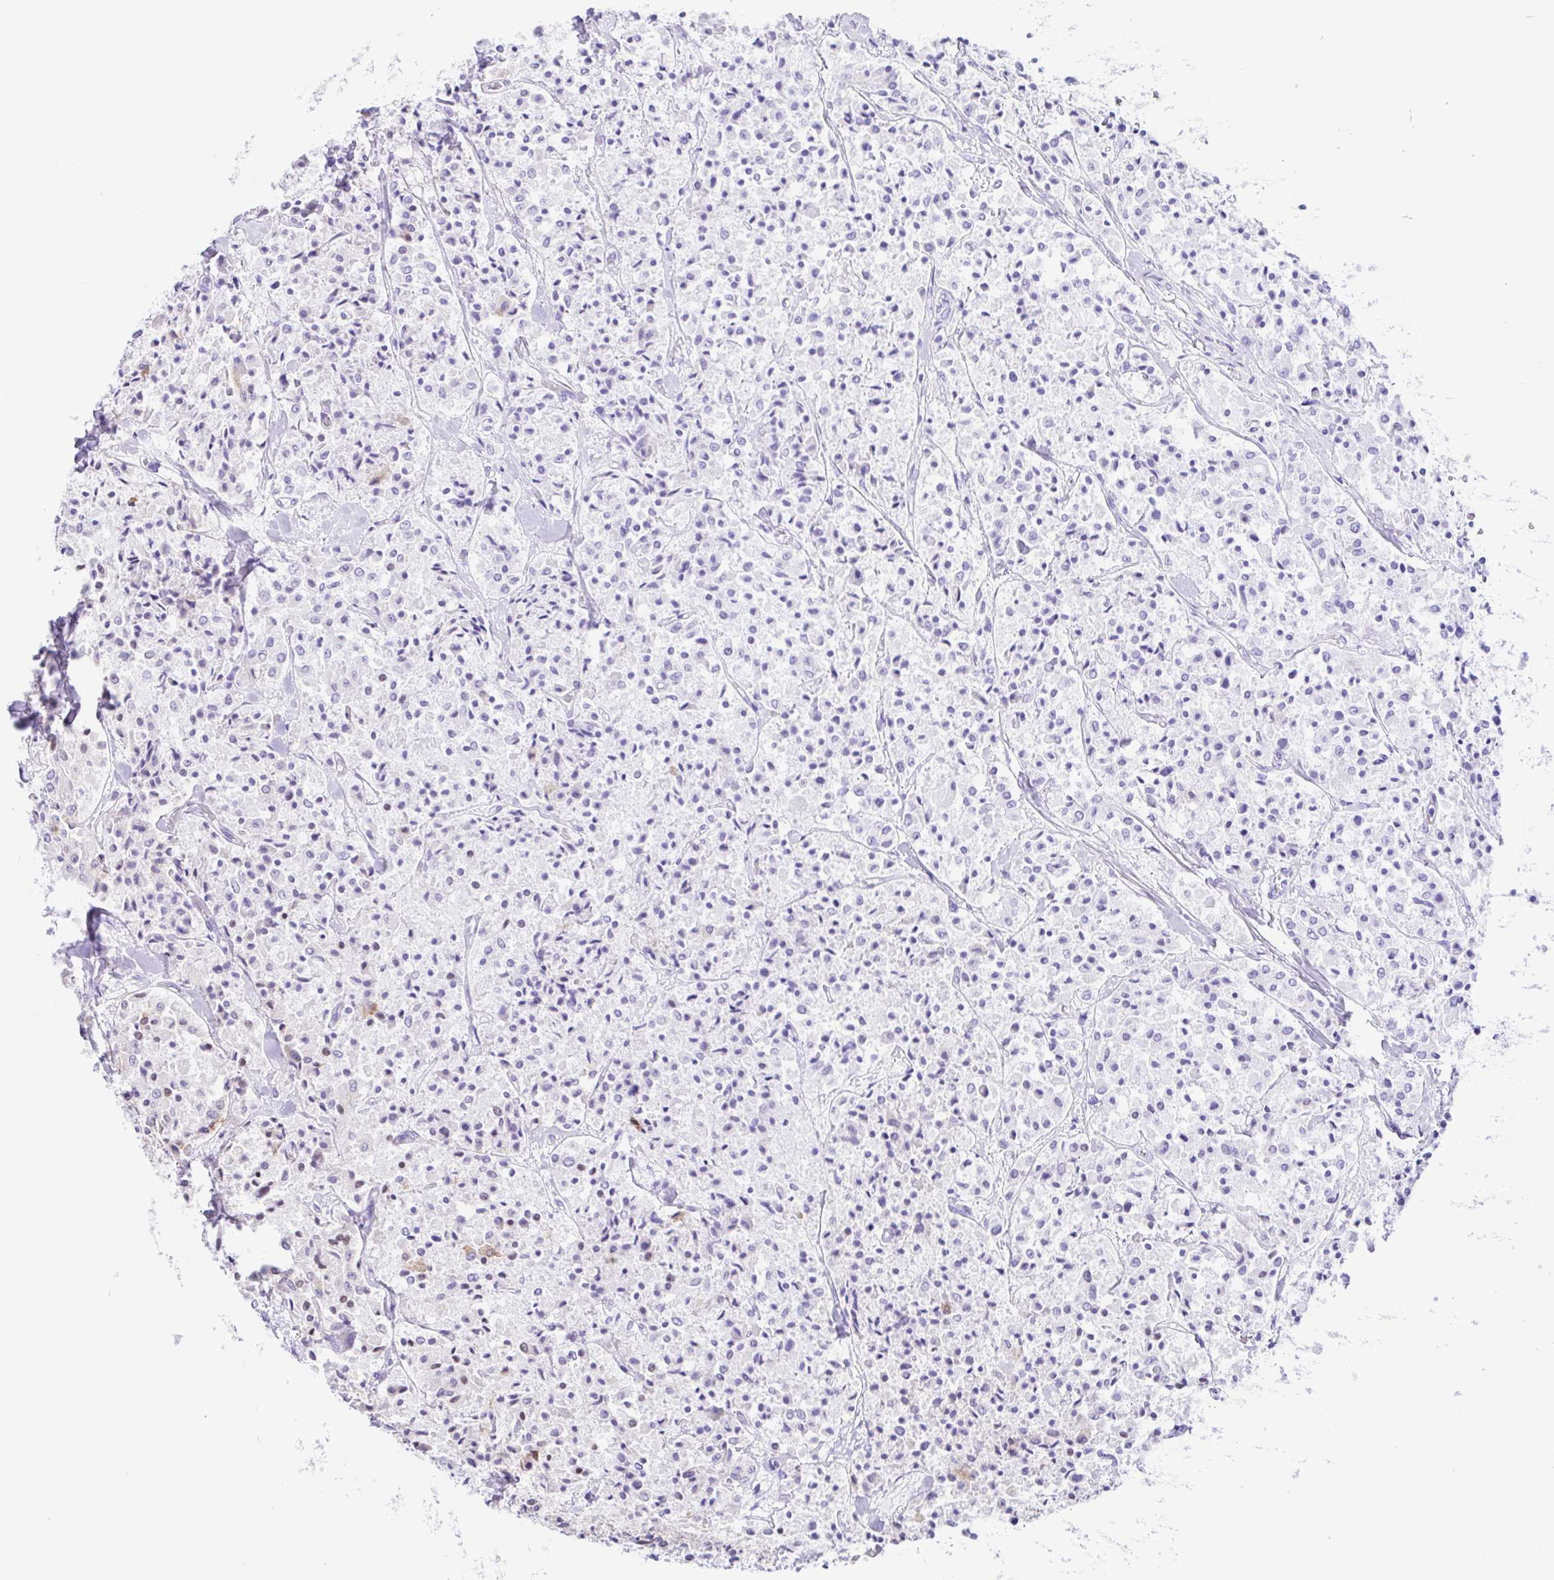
{"staining": {"intensity": "negative", "quantity": "none", "location": "none"}, "tissue": "carcinoid", "cell_type": "Tumor cells", "image_type": "cancer", "snomed": [{"axis": "morphology", "description": "Carcinoid, malignant, NOS"}, {"axis": "topography", "description": "Lung"}], "caption": "This is a image of immunohistochemistry staining of carcinoid, which shows no positivity in tumor cells.", "gene": "TGM3", "patient": {"sex": "male", "age": 71}}